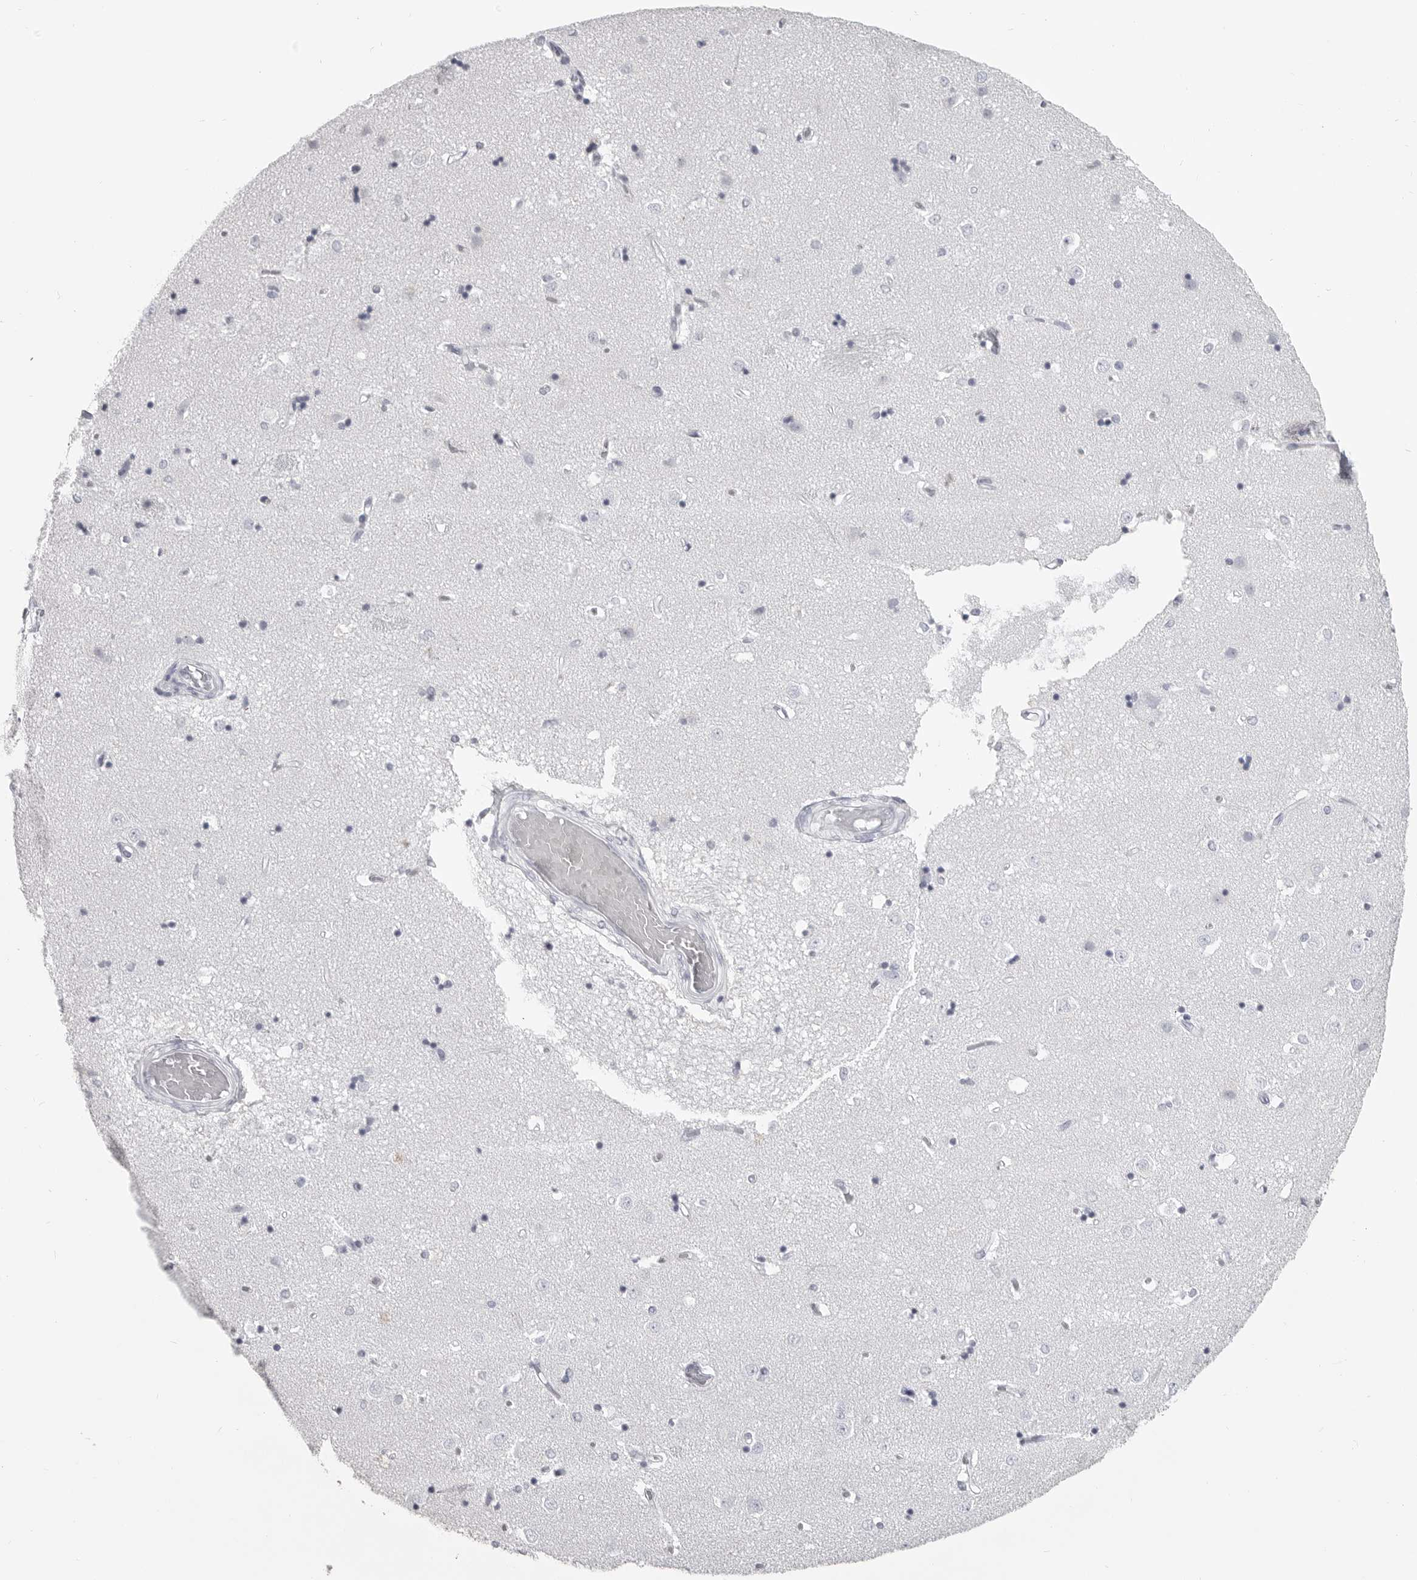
{"staining": {"intensity": "negative", "quantity": "none", "location": "none"}, "tissue": "caudate", "cell_type": "Glial cells", "image_type": "normal", "snomed": [{"axis": "morphology", "description": "Normal tissue, NOS"}, {"axis": "topography", "description": "Lateral ventricle wall"}], "caption": "Protein analysis of normal caudate demonstrates no significant staining in glial cells. (DAB (3,3'-diaminobenzidine) immunohistochemistry visualized using brightfield microscopy, high magnification).", "gene": "LY6D", "patient": {"sex": "male", "age": 45}}